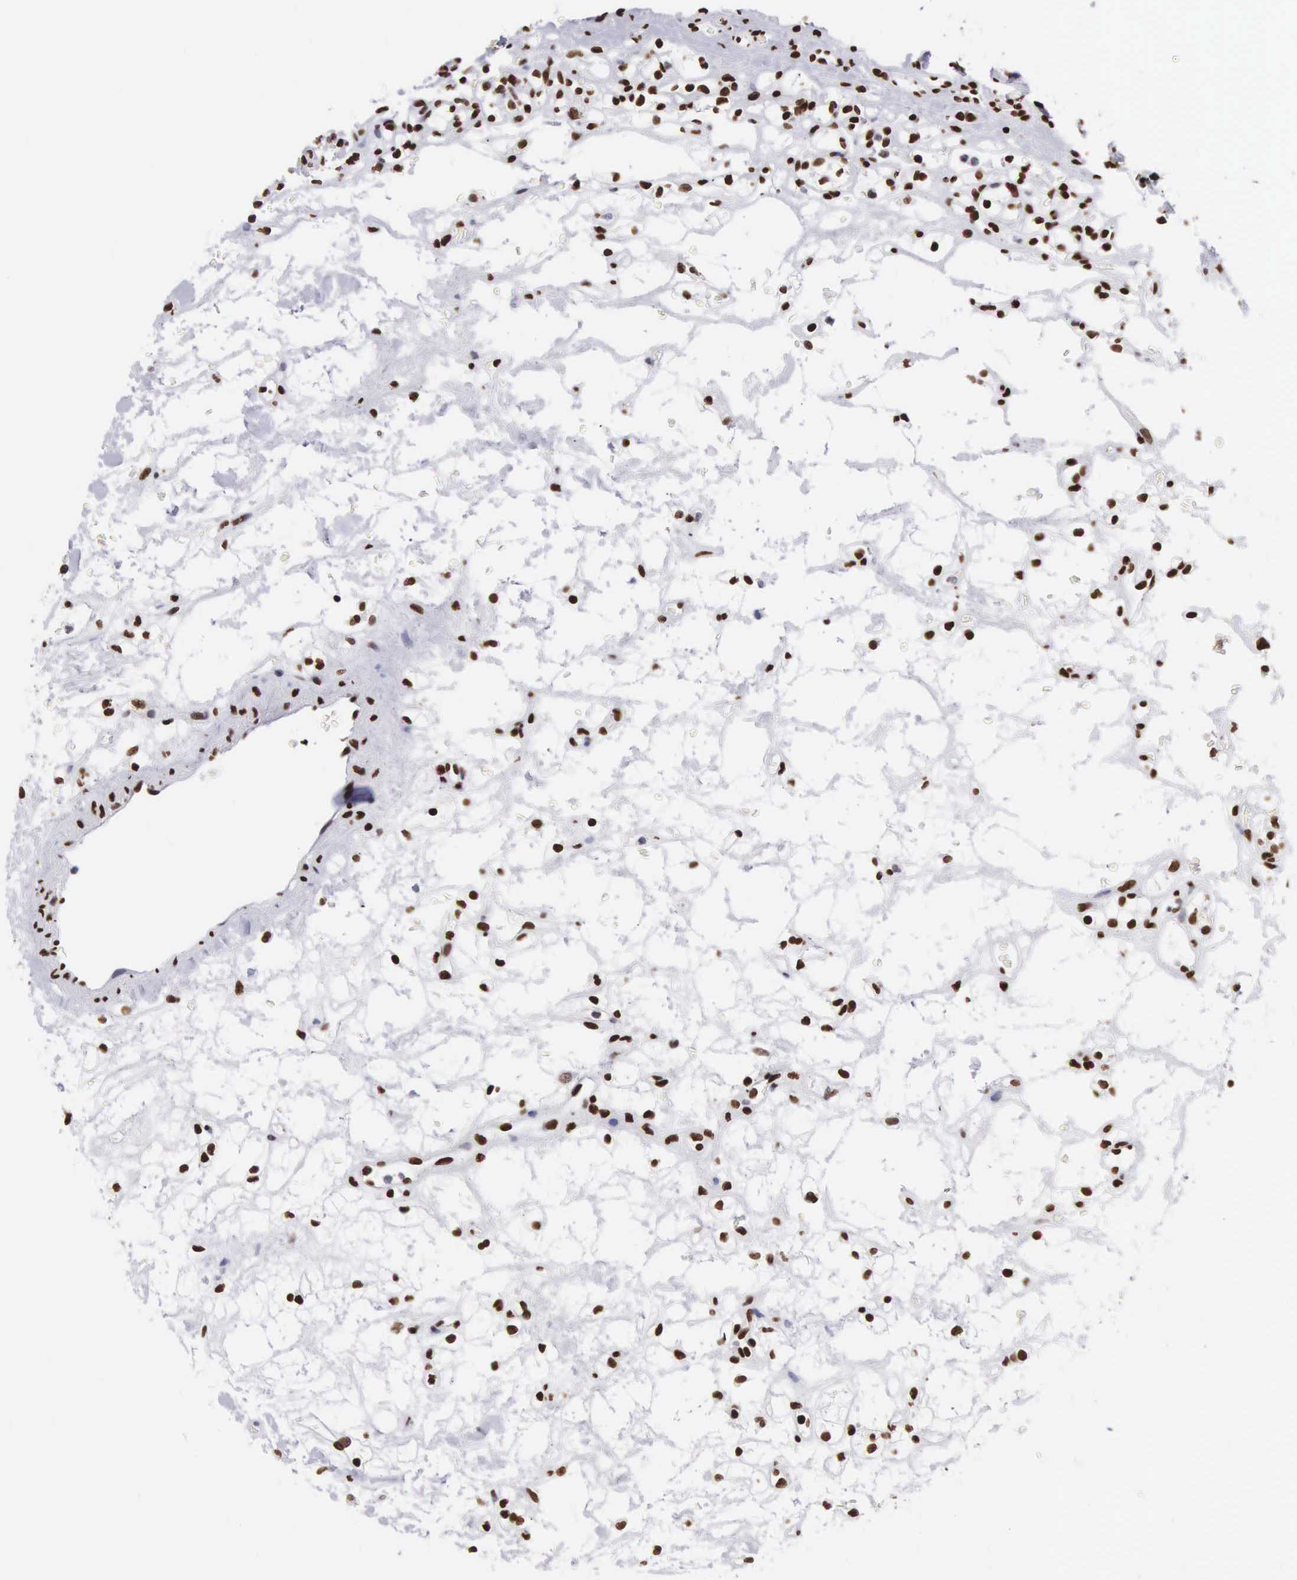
{"staining": {"intensity": "strong", "quantity": ">75%", "location": "nuclear"}, "tissue": "renal cancer", "cell_type": "Tumor cells", "image_type": "cancer", "snomed": [{"axis": "morphology", "description": "Adenocarcinoma, NOS"}, {"axis": "topography", "description": "Kidney"}], "caption": "Immunohistochemical staining of renal cancer exhibits high levels of strong nuclear positivity in approximately >75% of tumor cells.", "gene": "MECP2", "patient": {"sex": "female", "age": 60}}